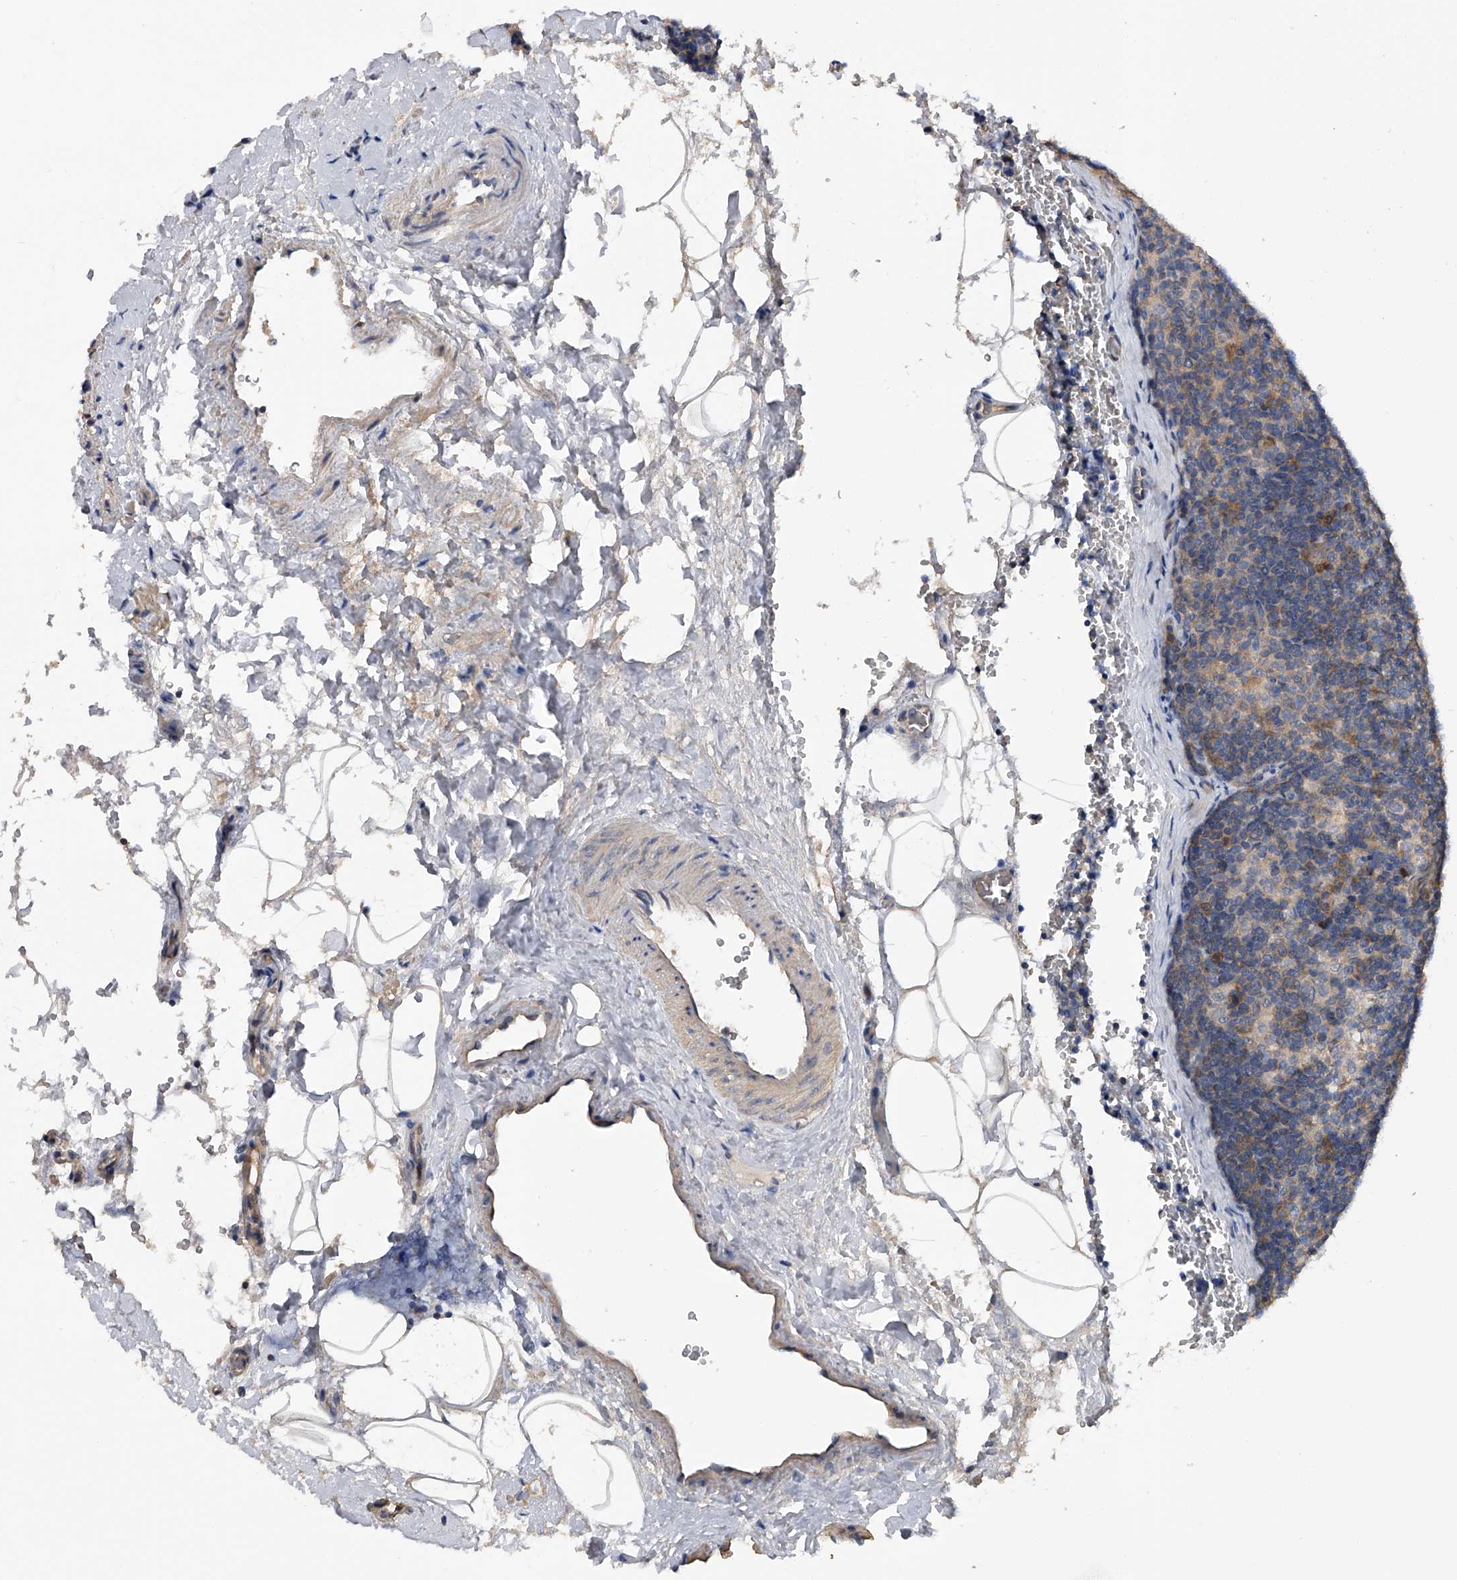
{"staining": {"intensity": "moderate", "quantity": "<25%", "location": "cytoplasmic/membranous"}, "tissue": "lymph node", "cell_type": "Germinal center cells", "image_type": "normal", "snomed": [{"axis": "morphology", "description": "Normal tissue, NOS"}, {"axis": "topography", "description": "Lymph node"}], "caption": "Protein staining of unremarkable lymph node reveals moderate cytoplasmic/membranous staining in approximately <25% of germinal center cells.", "gene": "CFAP298", "patient": {"sex": "female", "age": 22}}